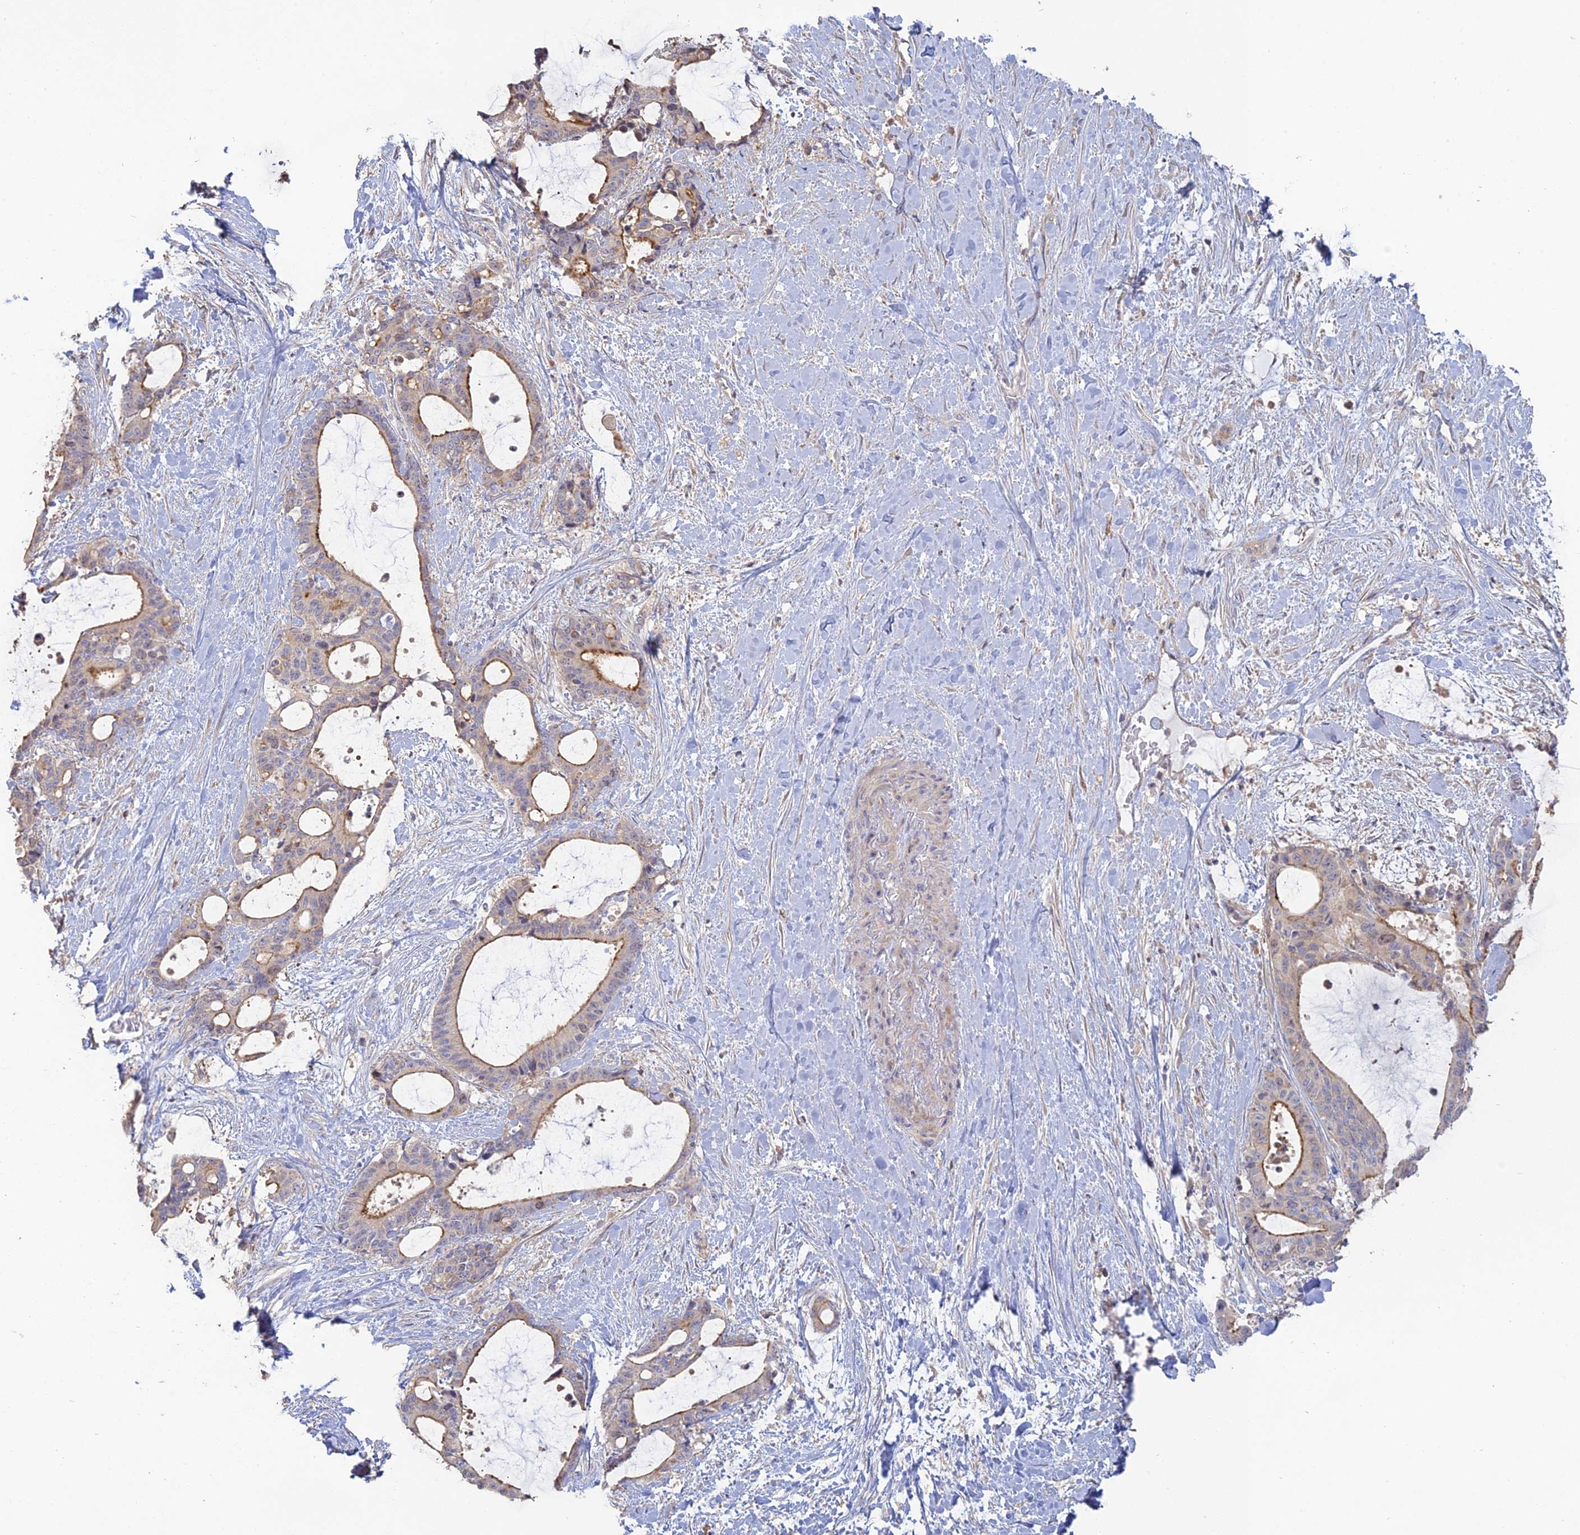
{"staining": {"intensity": "moderate", "quantity": "25%-75%", "location": "cytoplasmic/membranous"}, "tissue": "liver cancer", "cell_type": "Tumor cells", "image_type": "cancer", "snomed": [{"axis": "morphology", "description": "Normal tissue, NOS"}, {"axis": "morphology", "description": "Cholangiocarcinoma"}, {"axis": "topography", "description": "Liver"}, {"axis": "topography", "description": "Peripheral nerve tissue"}], "caption": "Liver cancer was stained to show a protein in brown. There is medium levels of moderate cytoplasmic/membranous expression in about 25%-75% of tumor cells. (DAB (3,3'-diaminobenzidine) IHC with brightfield microscopy, high magnification).", "gene": "SFT2D2", "patient": {"sex": "female", "age": 73}}